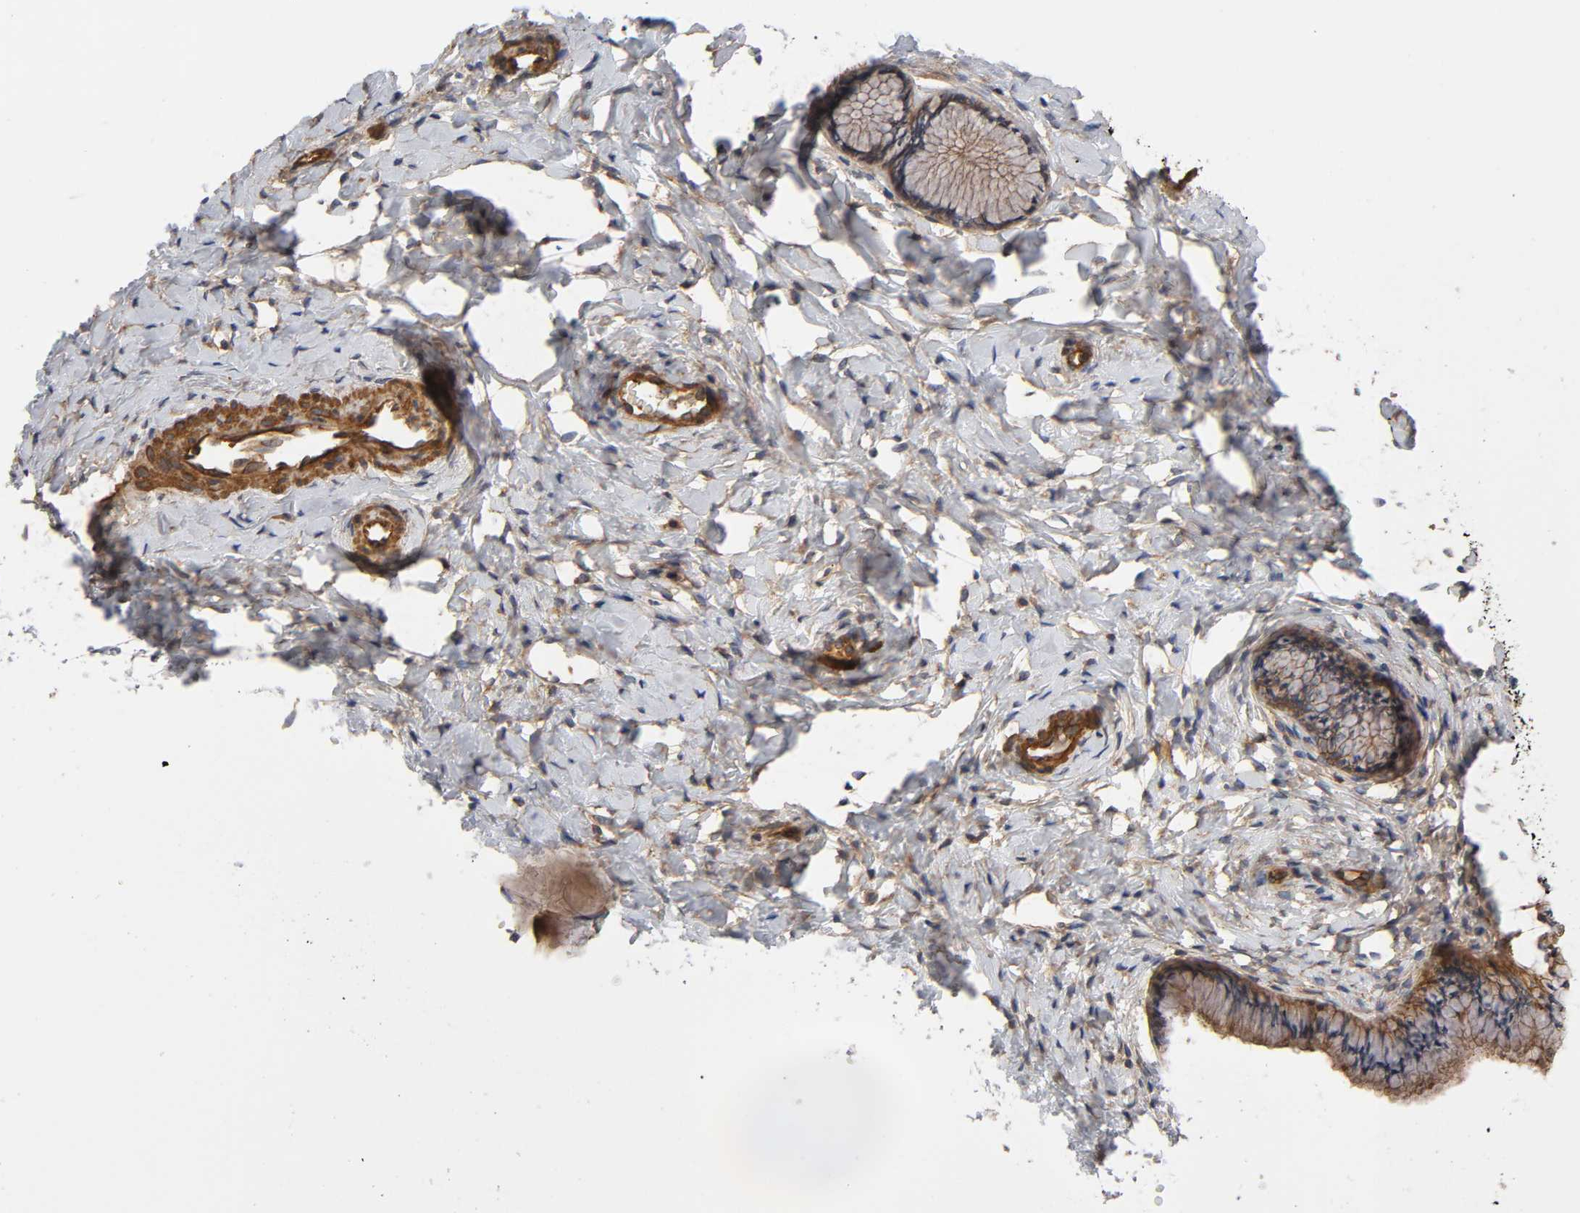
{"staining": {"intensity": "strong", "quantity": ">75%", "location": "cytoplasmic/membranous"}, "tissue": "cervix", "cell_type": "Glandular cells", "image_type": "normal", "snomed": [{"axis": "morphology", "description": "Normal tissue, NOS"}, {"axis": "topography", "description": "Cervix"}], "caption": "The immunohistochemical stain labels strong cytoplasmic/membranous expression in glandular cells of unremarkable cervix. The staining was performed using DAB (3,3'-diaminobenzidine), with brown indicating positive protein expression. Nuclei are stained blue with hematoxylin.", "gene": "LAMTOR2", "patient": {"sex": "female", "age": 46}}